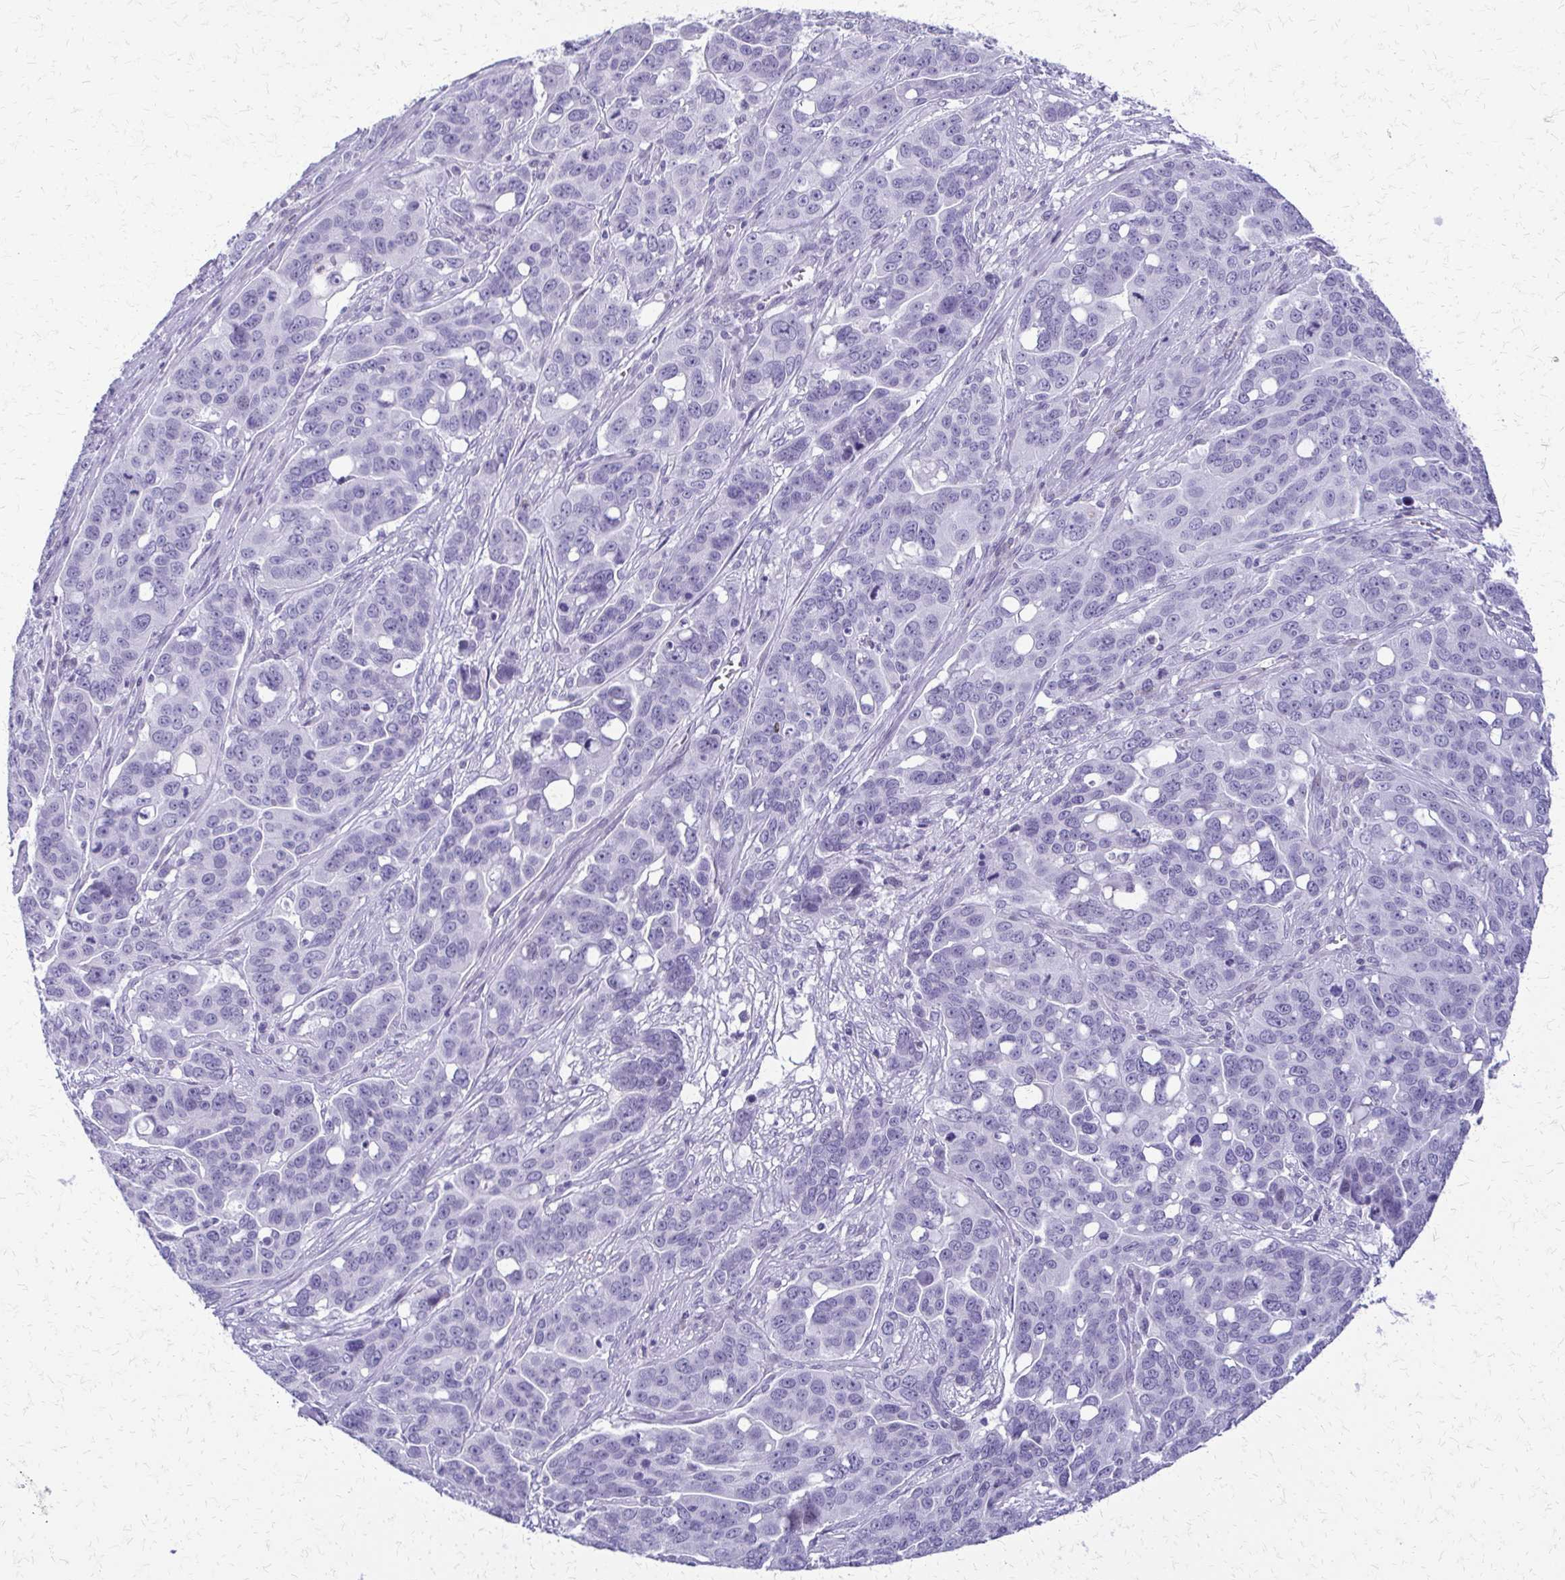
{"staining": {"intensity": "negative", "quantity": "none", "location": "none"}, "tissue": "ovarian cancer", "cell_type": "Tumor cells", "image_type": "cancer", "snomed": [{"axis": "morphology", "description": "Carcinoma, endometroid"}, {"axis": "topography", "description": "Ovary"}], "caption": "IHC image of ovarian cancer (endometroid carcinoma) stained for a protein (brown), which reveals no expression in tumor cells.", "gene": "FAM162B", "patient": {"sex": "female", "age": 78}}